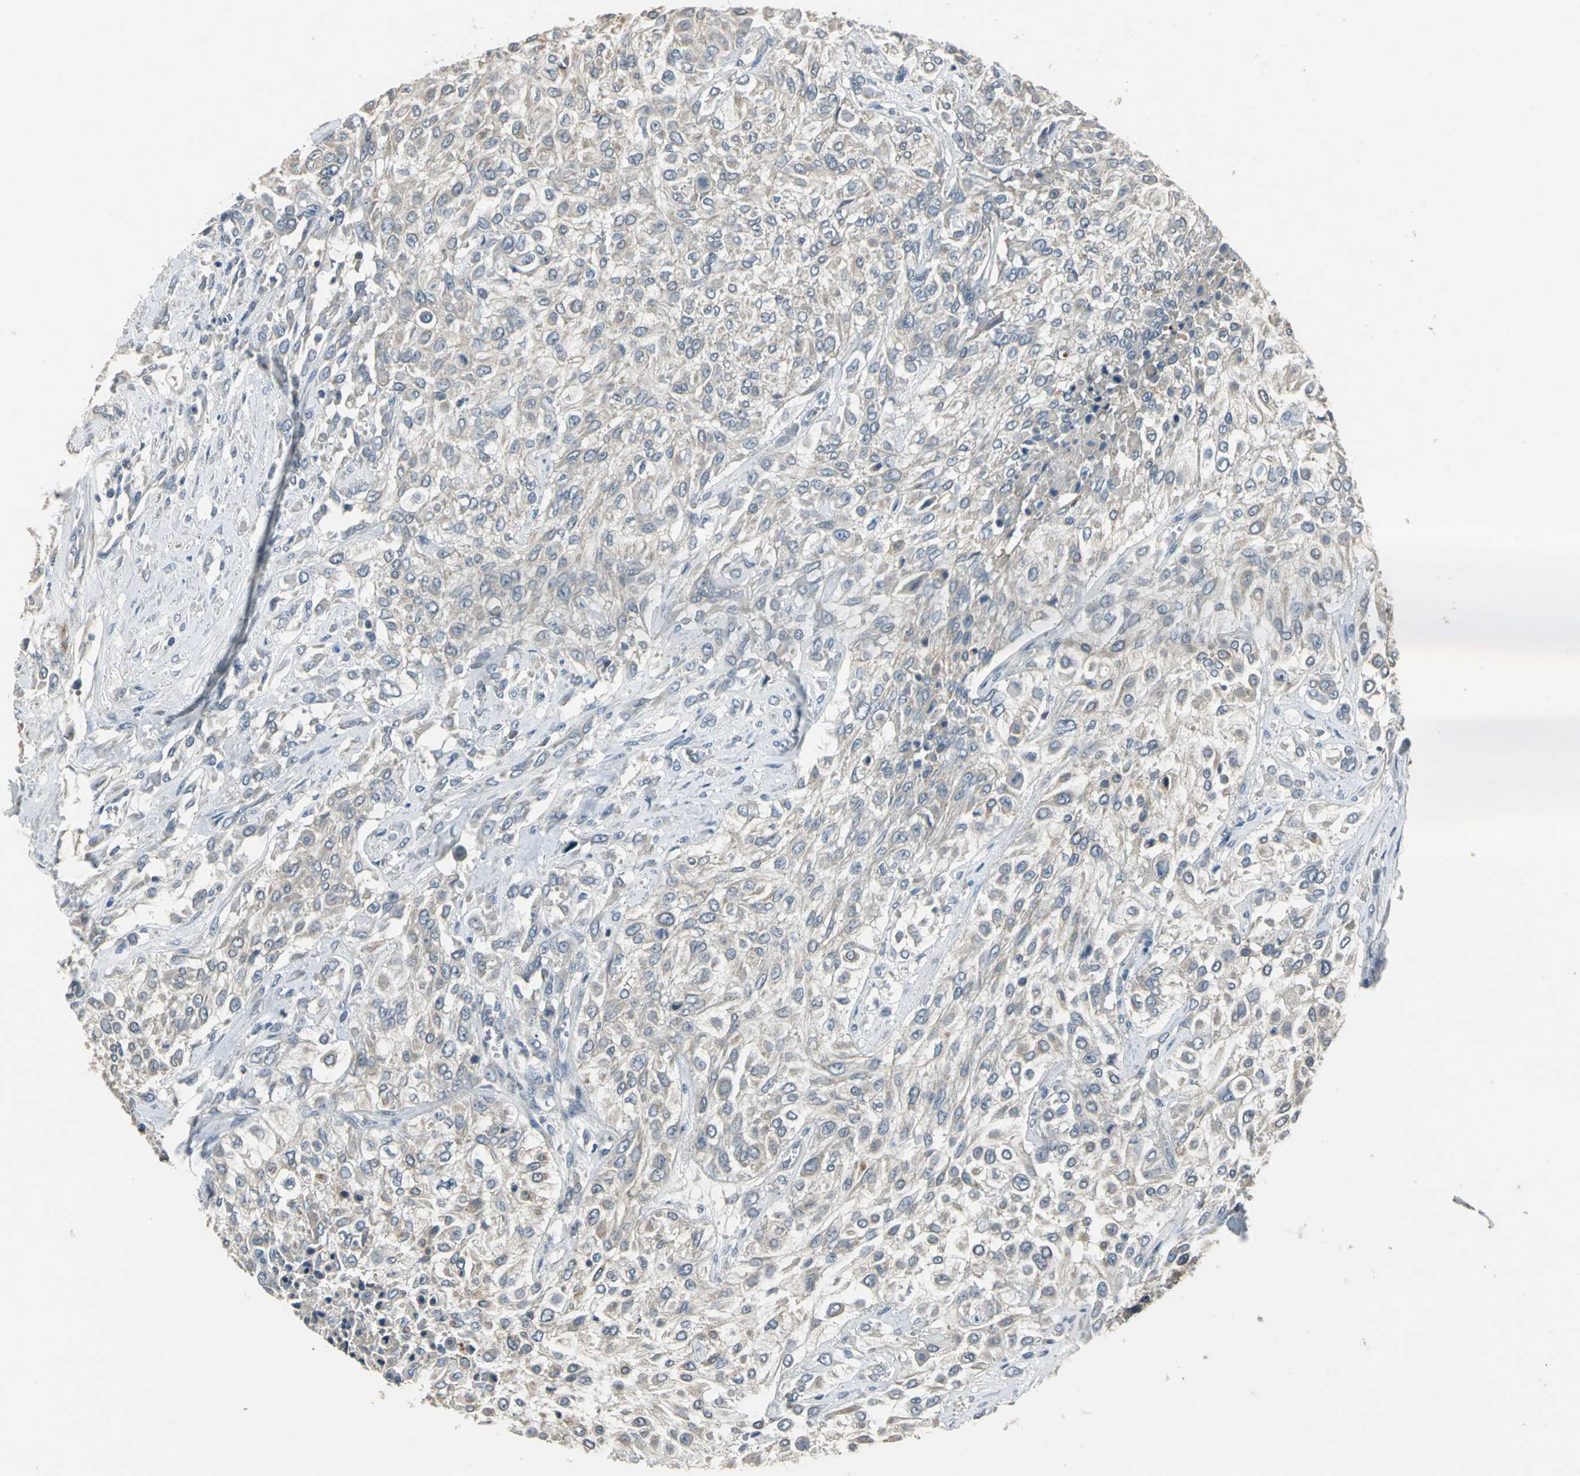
{"staining": {"intensity": "weak", "quantity": "25%-75%", "location": "cytoplasmic/membranous"}, "tissue": "urothelial cancer", "cell_type": "Tumor cells", "image_type": "cancer", "snomed": [{"axis": "morphology", "description": "Urothelial carcinoma, High grade"}, {"axis": "topography", "description": "Urinary bladder"}], "caption": "The histopathology image displays a brown stain indicating the presence of a protein in the cytoplasmic/membranous of tumor cells in high-grade urothelial carcinoma. (Brightfield microscopy of DAB IHC at high magnification).", "gene": "JADE3", "patient": {"sex": "male", "age": 57}}